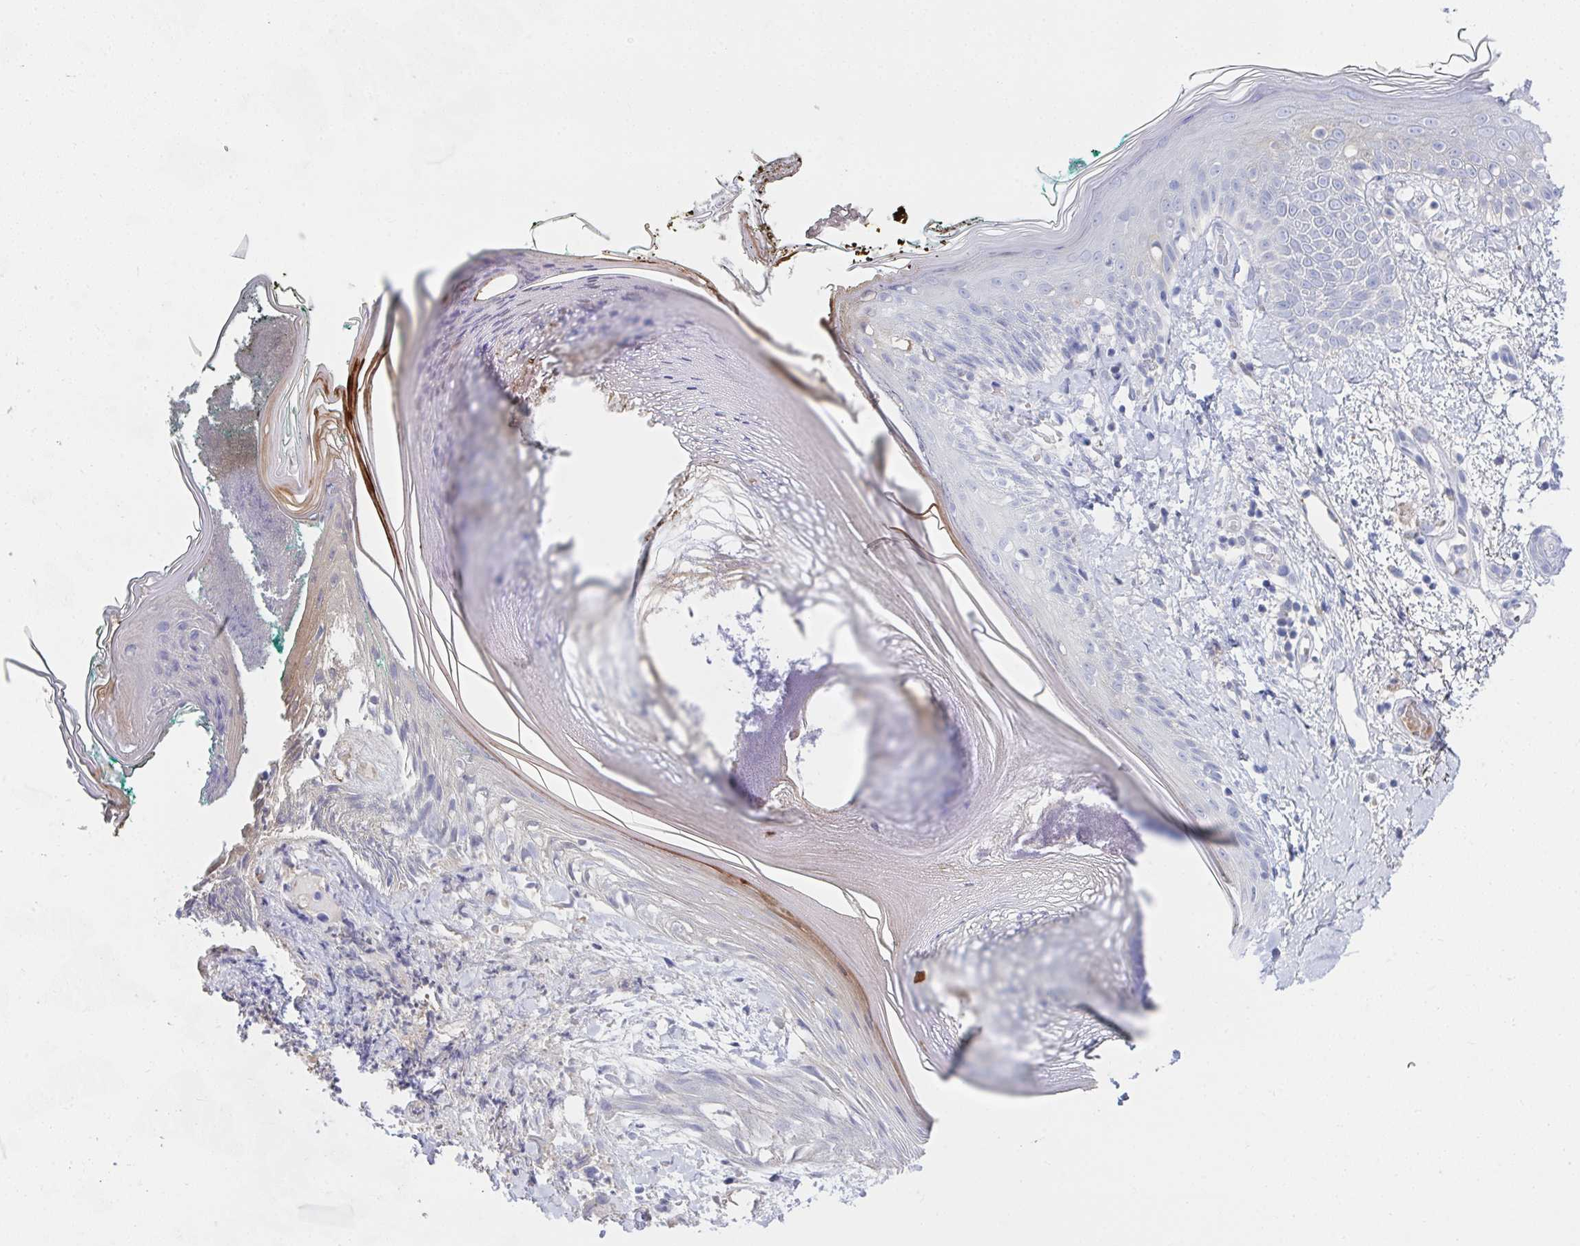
{"staining": {"intensity": "negative", "quantity": "none", "location": "none"}, "tissue": "skin", "cell_type": "Fibroblasts", "image_type": "normal", "snomed": [{"axis": "morphology", "description": "Normal tissue, NOS"}, {"axis": "topography", "description": "Skin"}], "caption": "Immunohistochemistry photomicrograph of unremarkable skin: human skin stained with DAB exhibits no significant protein expression in fibroblasts.", "gene": "TNFAIP6", "patient": {"sex": "female", "age": 34}}